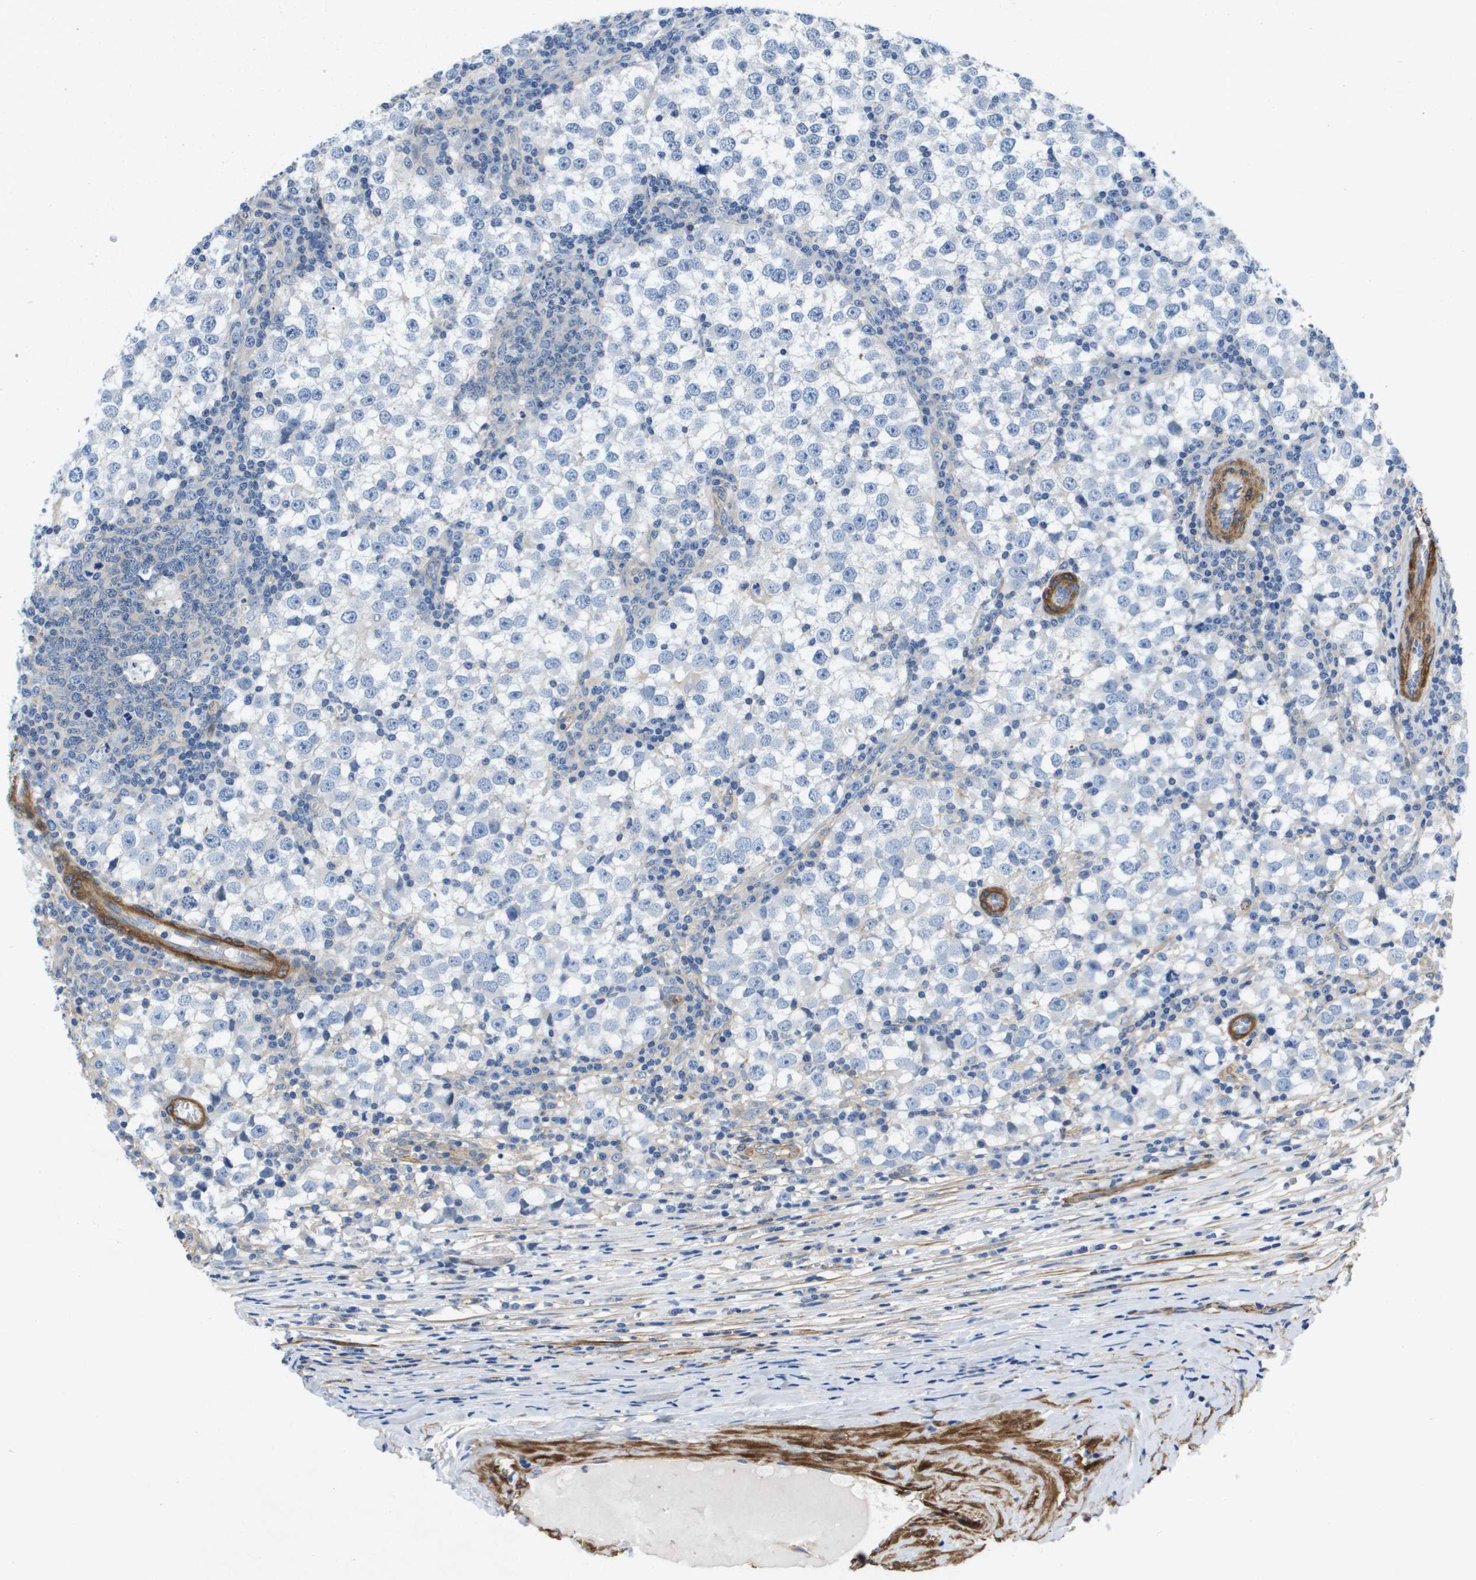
{"staining": {"intensity": "negative", "quantity": "none", "location": "none"}, "tissue": "testis cancer", "cell_type": "Tumor cells", "image_type": "cancer", "snomed": [{"axis": "morphology", "description": "Seminoma, NOS"}, {"axis": "topography", "description": "Testis"}], "caption": "Tumor cells are negative for brown protein staining in testis cancer.", "gene": "LPP", "patient": {"sex": "male", "age": 65}}